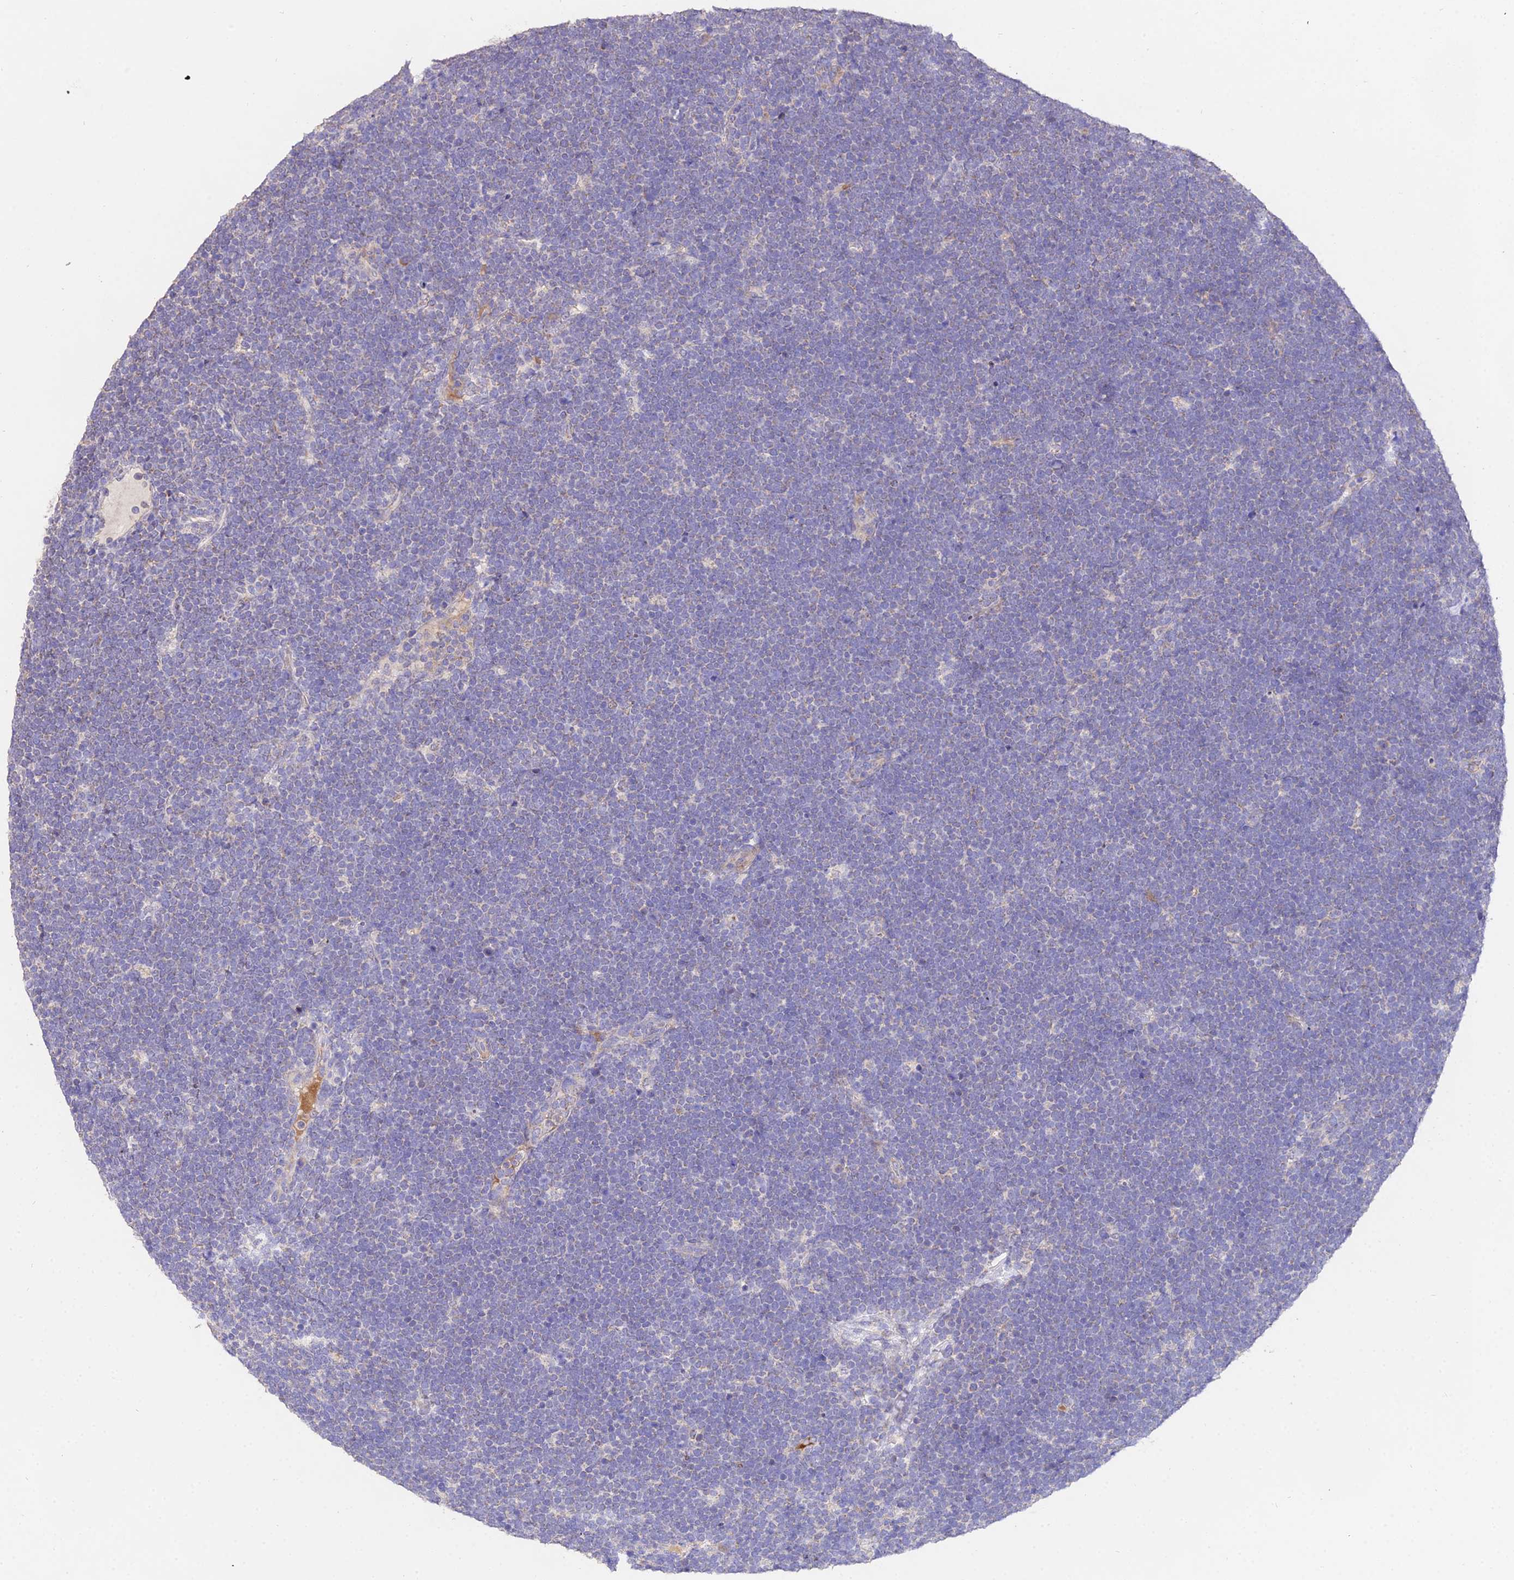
{"staining": {"intensity": "negative", "quantity": "none", "location": "none"}, "tissue": "lymphoma", "cell_type": "Tumor cells", "image_type": "cancer", "snomed": [{"axis": "morphology", "description": "Malignant lymphoma, non-Hodgkin's type, High grade"}, {"axis": "topography", "description": "Lymph node"}], "caption": "Micrograph shows no significant protein staining in tumor cells of lymphoma.", "gene": "WDR5B", "patient": {"sex": "male", "age": 13}}